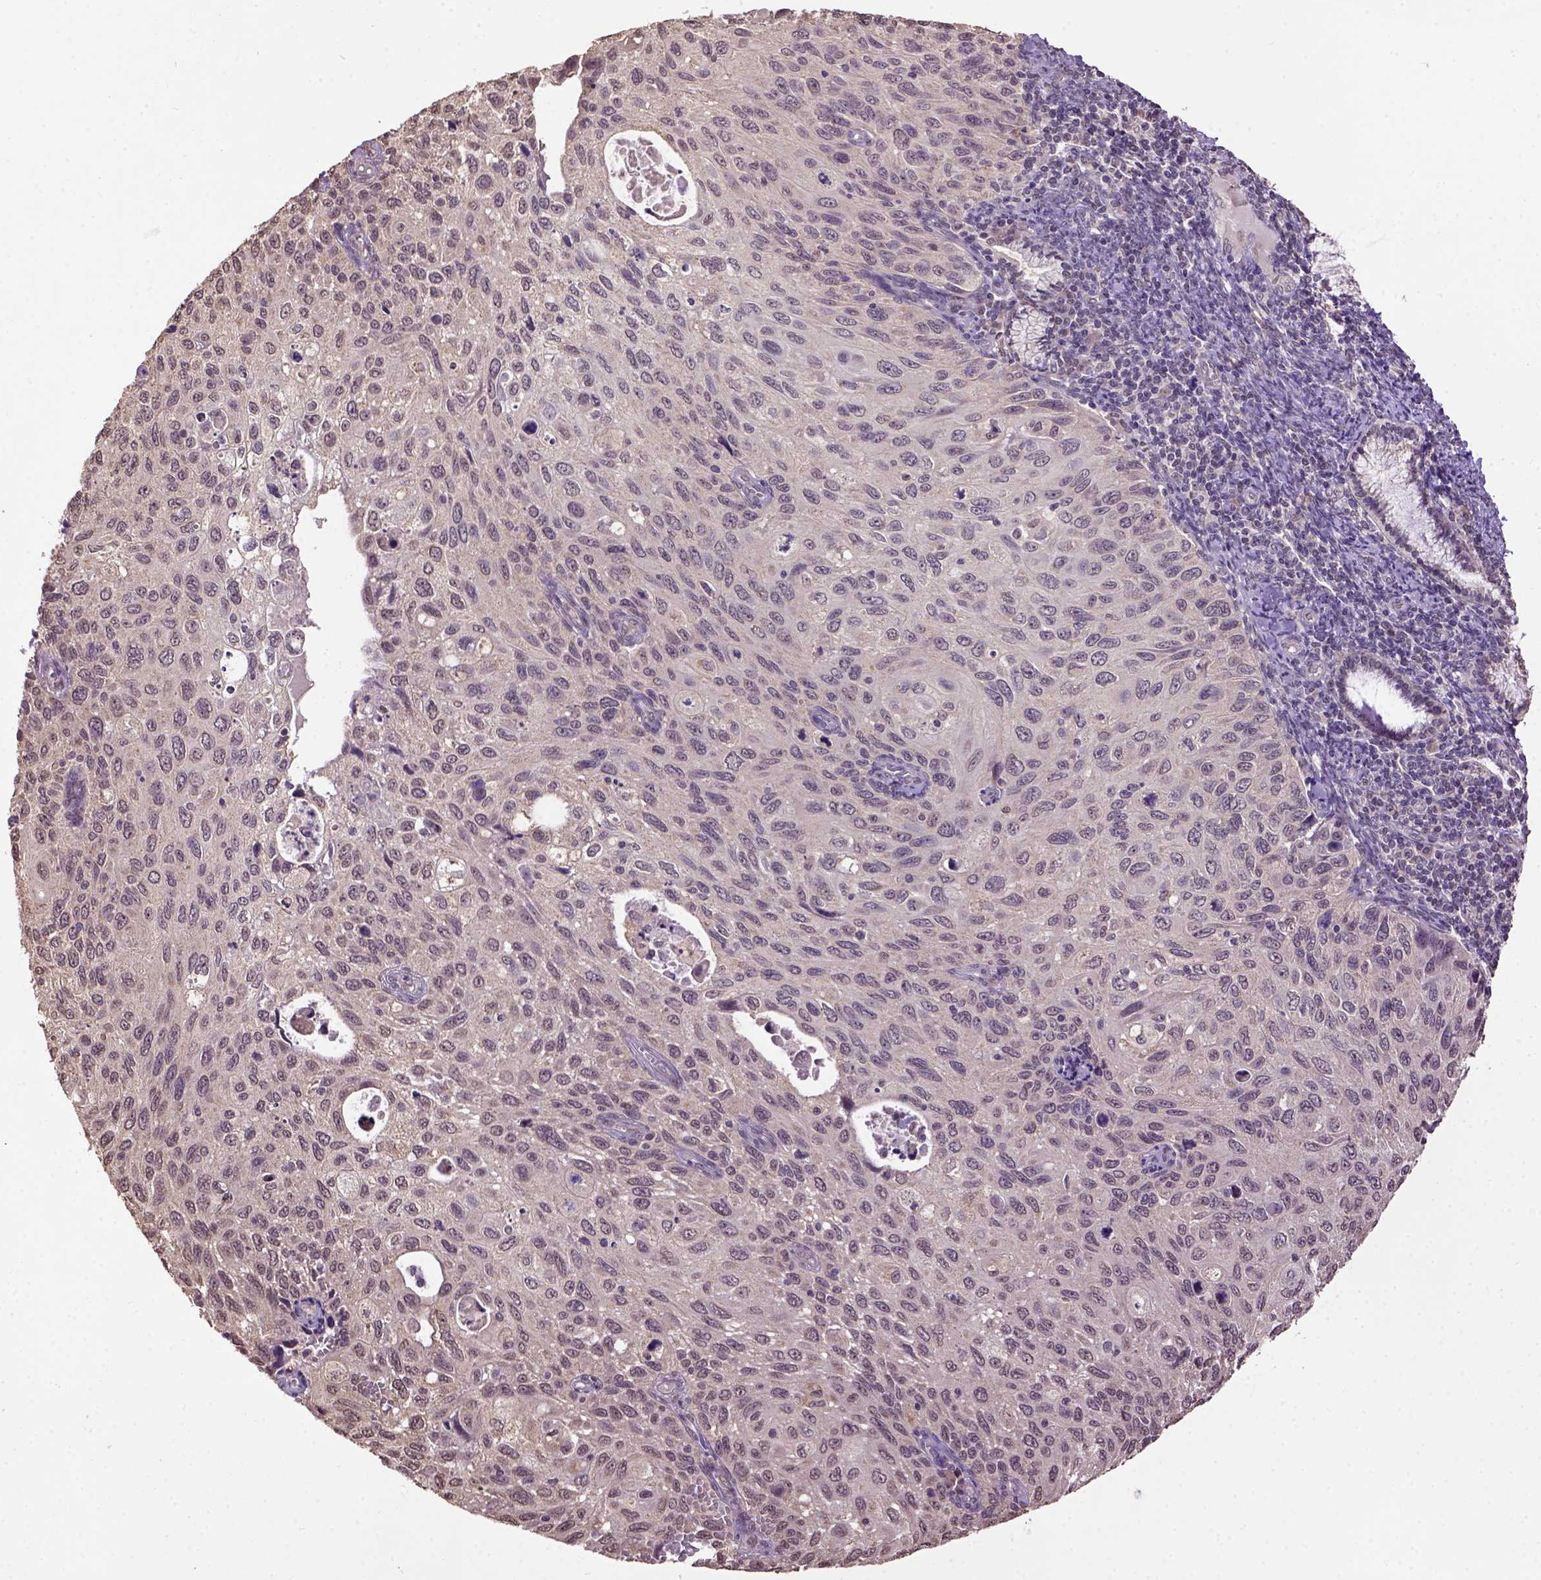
{"staining": {"intensity": "weak", "quantity": "<25%", "location": "cytoplasmic/membranous"}, "tissue": "cervical cancer", "cell_type": "Tumor cells", "image_type": "cancer", "snomed": [{"axis": "morphology", "description": "Squamous cell carcinoma, NOS"}, {"axis": "topography", "description": "Cervix"}], "caption": "Protein analysis of cervical squamous cell carcinoma shows no significant positivity in tumor cells. (Stains: DAB (3,3'-diaminobenzidine) immunohistochemistry (IHC) with hematoxylin counter stain, Microscopy: brightfield microscopy at high magnification).", "gene": "WDR17", "patient": {"sex": "female", "age": 70}}